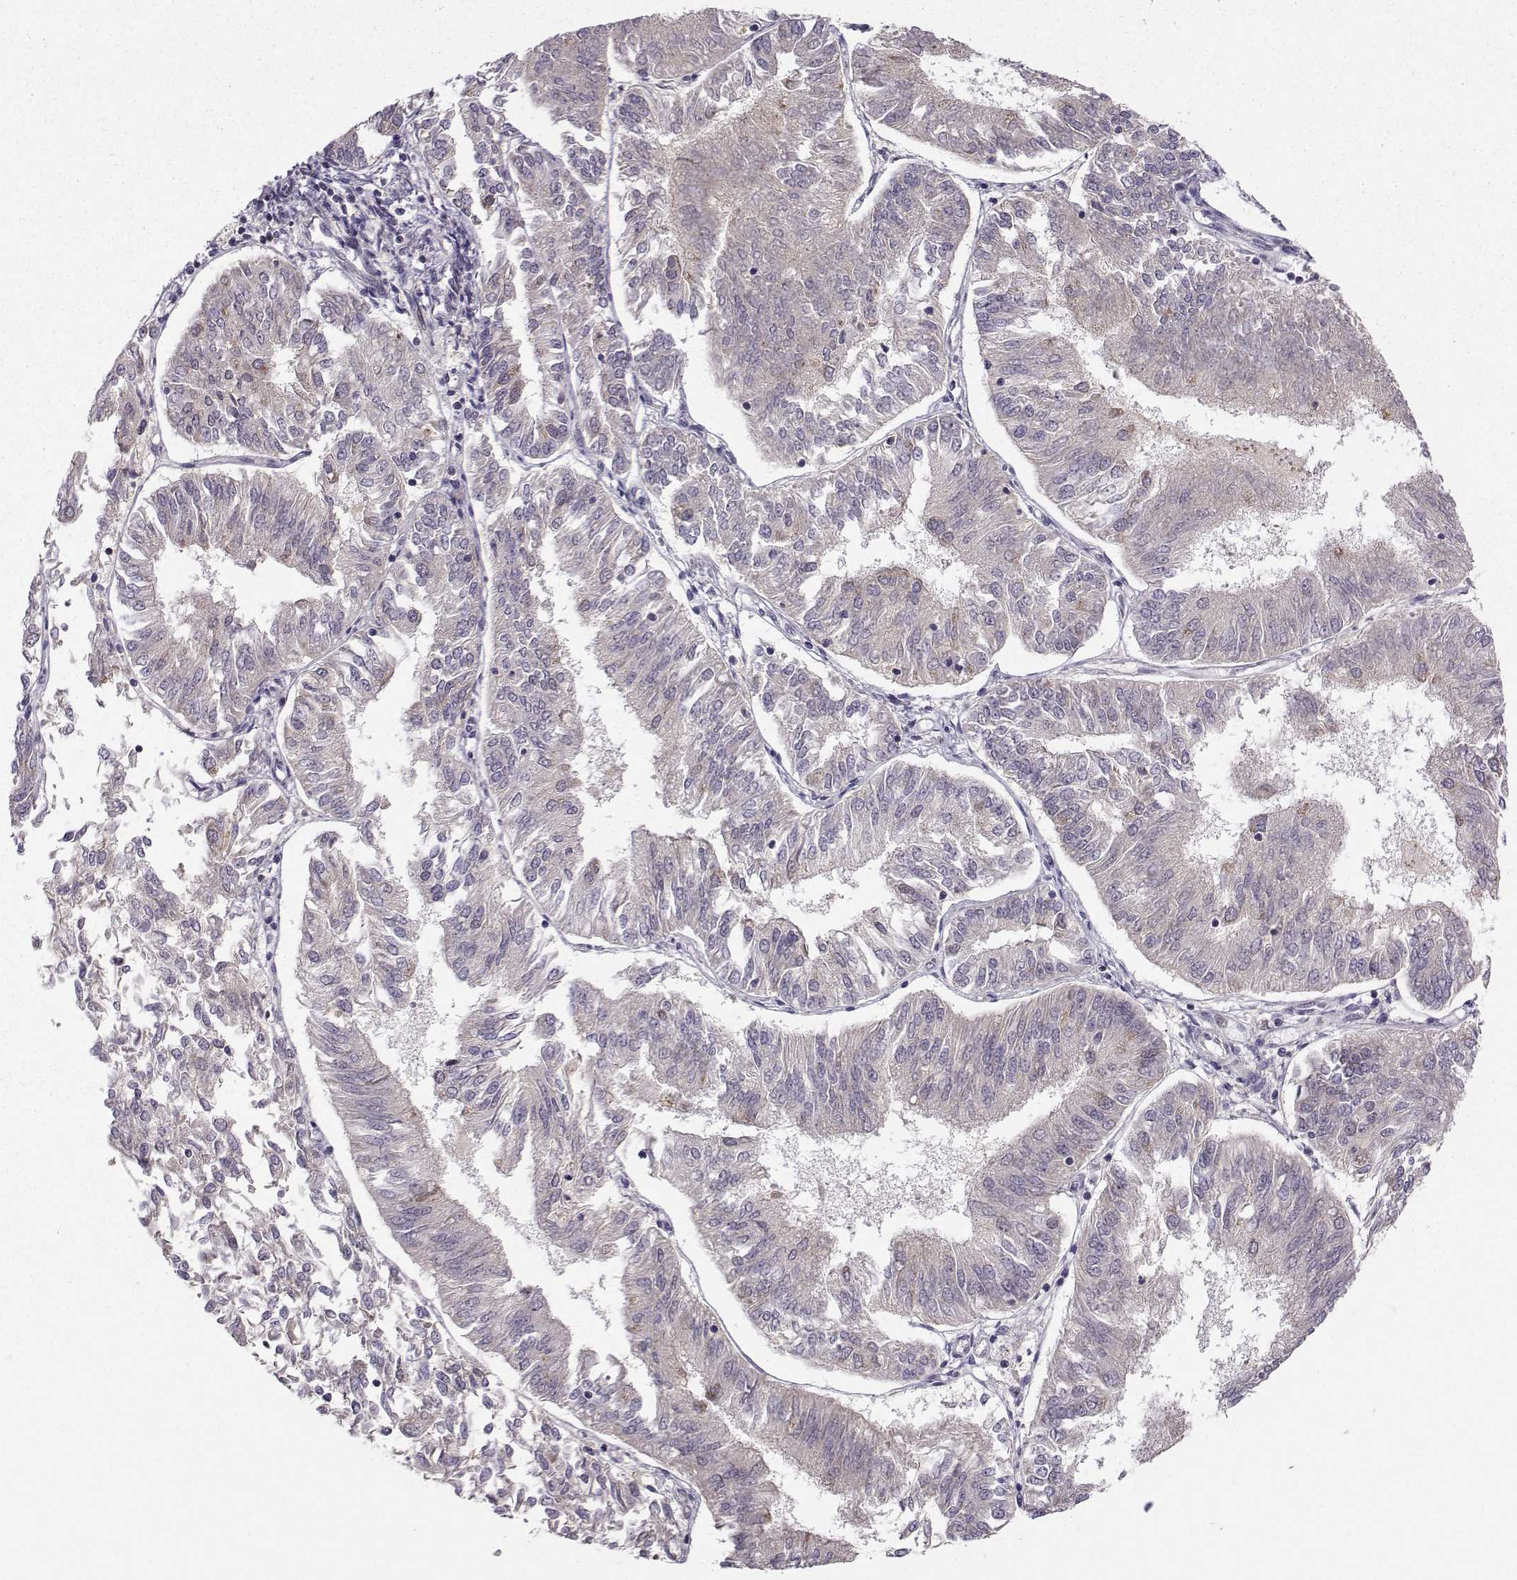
{"staining": {"intensity": "weak", "quantity": "25%-75%", "location": "cytoplasmic/membranous"}, "tissue": "endometrial cancer", "cell_type": "Tumor cells", "image_type": "cancer", "snomed": [{"axis": "morphology", "description": "Adenocarcinoma, NOS"}, {"axis": "topography", "description": "Endometrium"}], "caption": "Adenocarcinoma (endometrial) was stained to show a protein in brown. There is low levels of weak cytoplasmic/membranous positivity in approximately 25%-75% of tumor cells. The protein of interest is shown in brown color, while the nuclei are stained blue.", "gene": "NECAB3", "patient": {"sex": "female", "age": 58}}